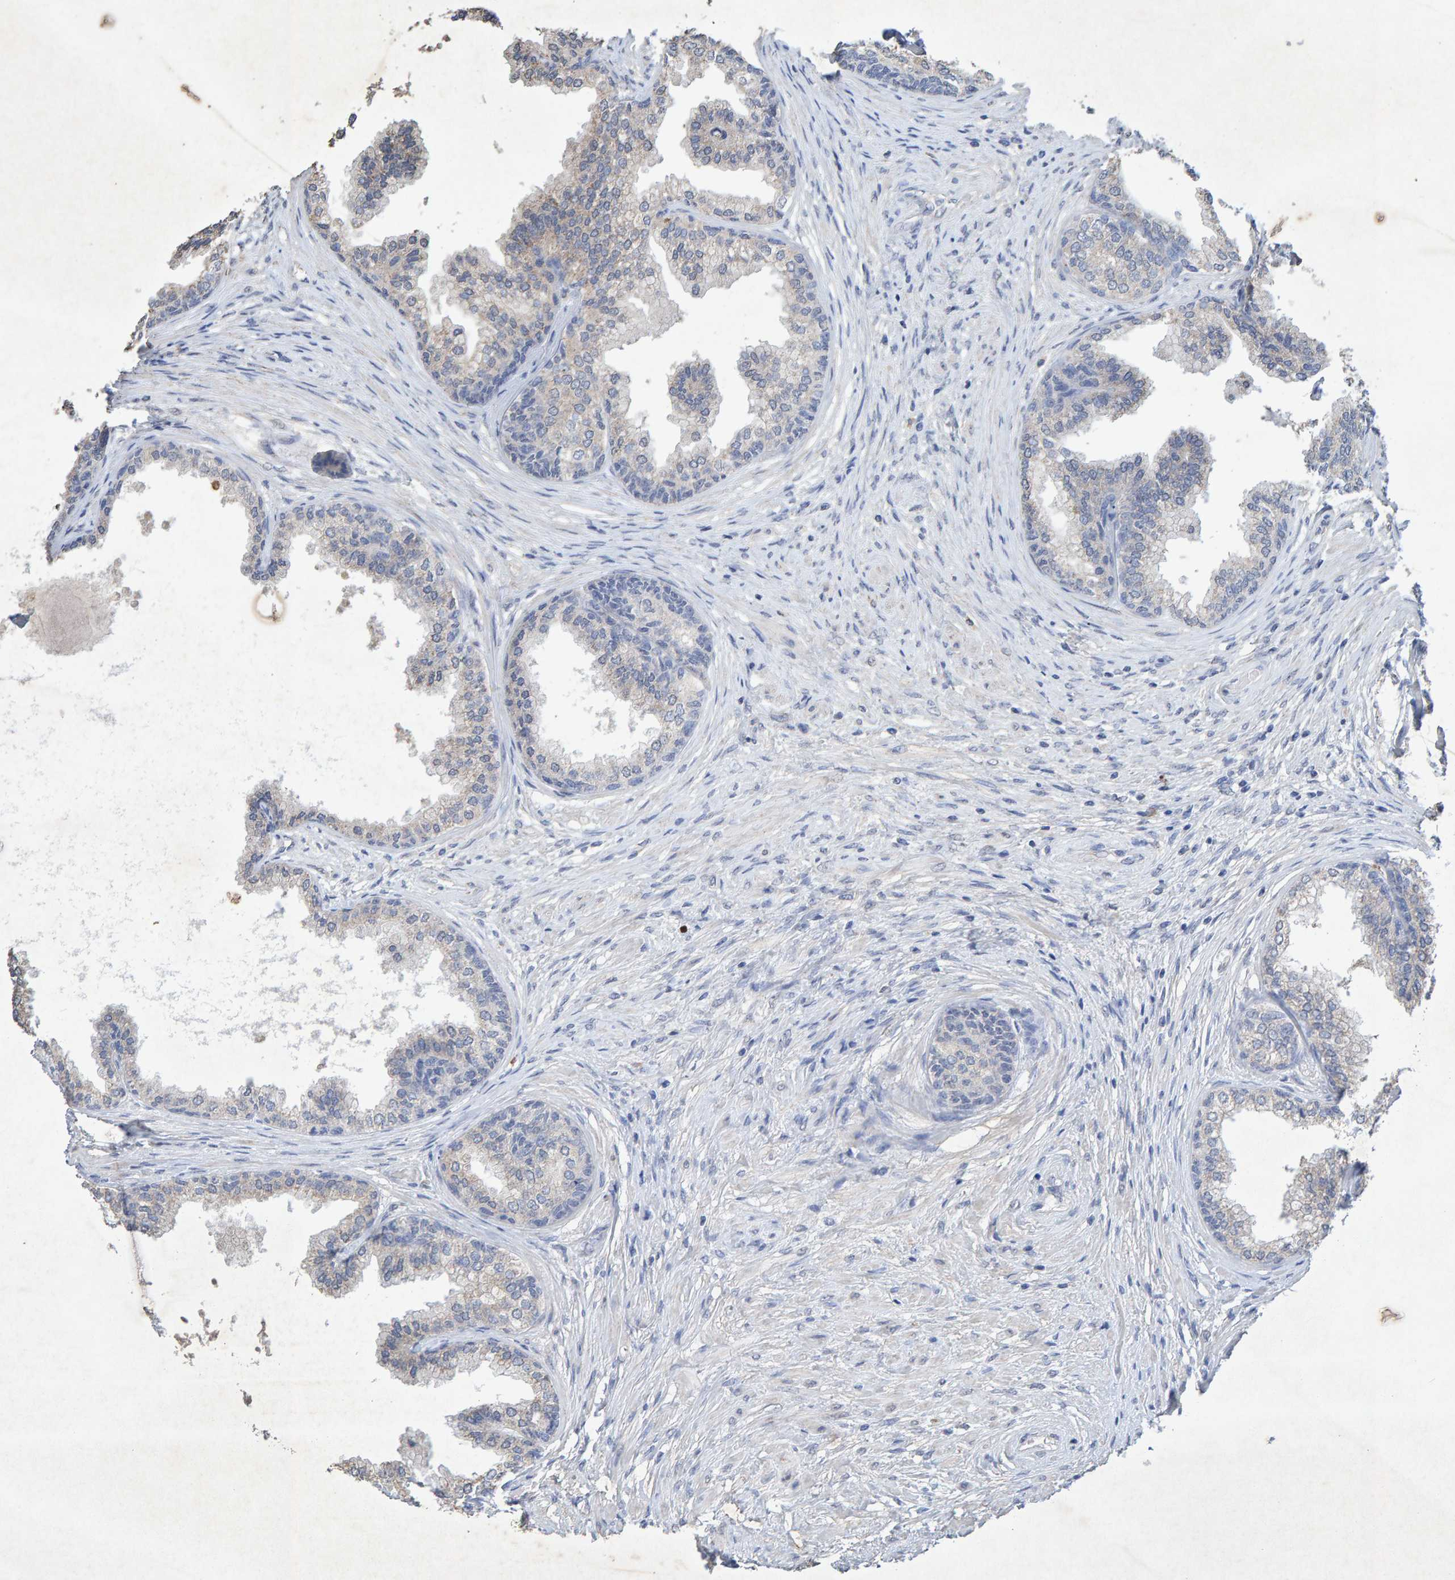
{"staining": {"intensity": "weak", "quantity": "<25%", "location": "cytoplasmic/membranous"}, "tissue": "prostate", "cell_type": "Glandular cells", "image_type": "normal", "snomed": [{"axis": "morphology", "description": "Normal tissue, NOS"}, {"axis": "topography", "description": "Prostate"}], "caption": "High magnification brightfield microscopy of benign prostate stained with DAB (3,3'-diaminobenzidine) (brown) and counterstained with hematoxylin (blue): glandular cells show no significant positivity. Nuclei are stained in blue.", "gene": "CTH", "patient": {"sex": "male", "age": 76}}